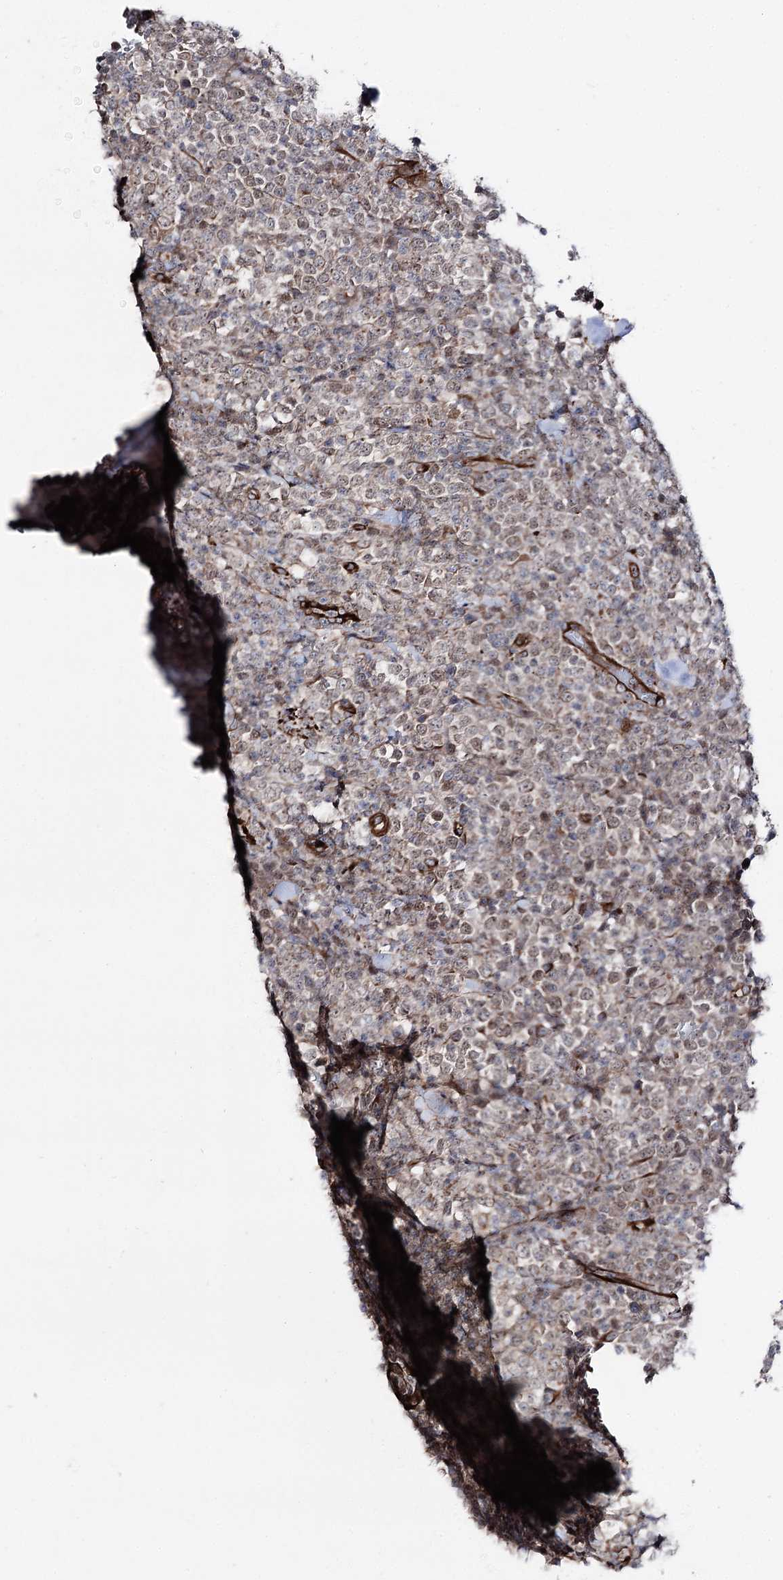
{"staining": {"intensity": "moderate", "quantity": ">75%", "location": "cytoplasmic/membranous"}, "tissue": "lymphoma", "cell_type": "Tumor cells", "image_type": "cancer", "snomed": [{"axis": "morphology", "description": "Malignant lymphoma, non-Hodgkin's type, High grade"}, {"axis": "topography", "description": "Colon"}], "caption": "Human lymphoma stained with a brown dye shows moderate cytoplasmic/membranous positive positivity in about >75% of tumor cells.", "gene": "MIB1", "patient": {"sex": "female", "age": 53}}